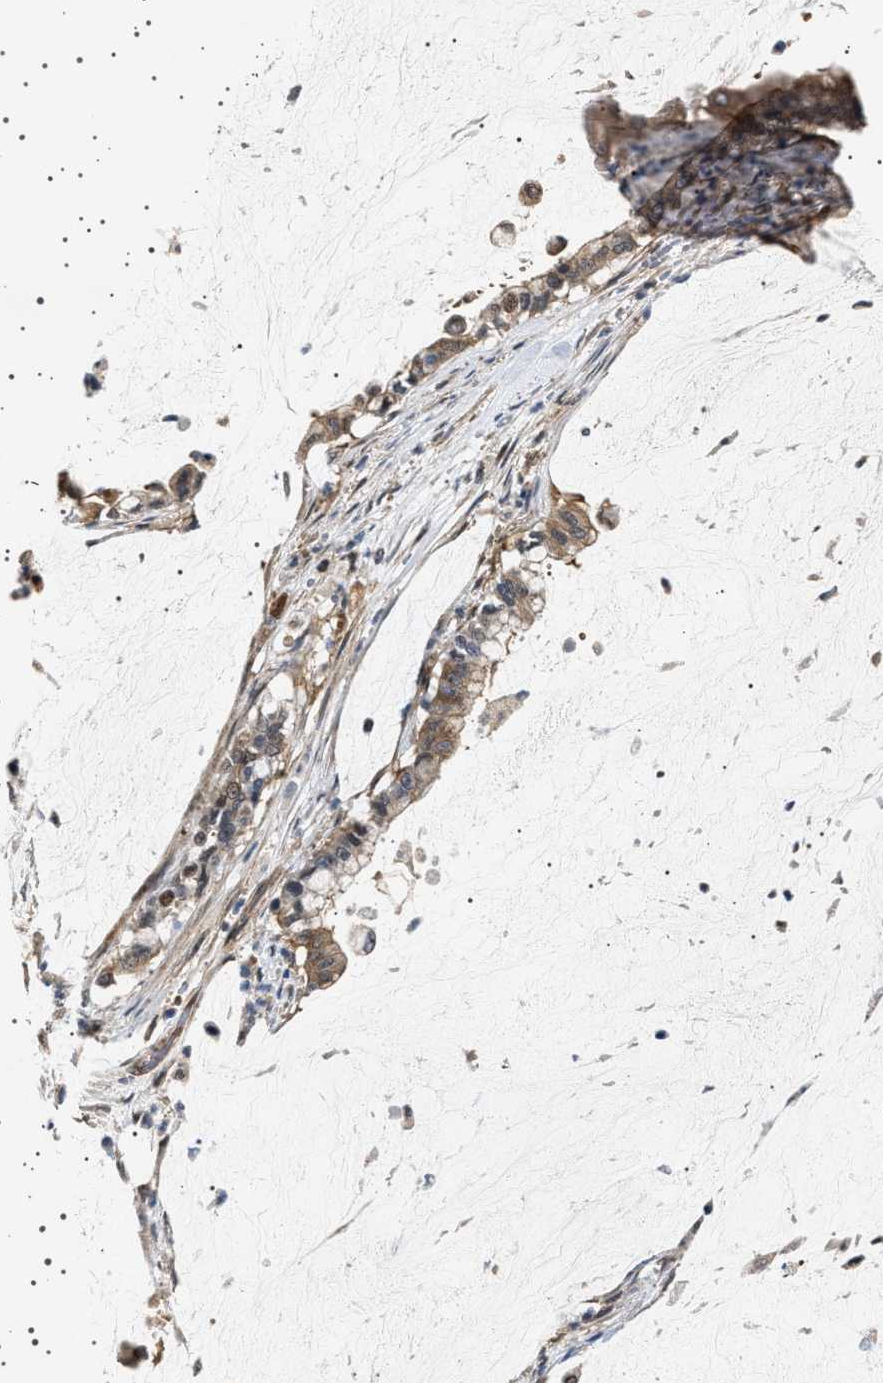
{"staining": {"intensity": "weak", "quantity": ">75%", "location": "cytoplasmic/membranous"}, "tissue": "pancreatic cancer", "cell_type": "Tumor cells", "image_type": "cancer", "snomed": [{"axis": "morphology", "description": "Adenocarcinoma, NOS"}, {"axis": "topography", "description": "Pancreas"}], "caption": "The photomicrograph displays a brown stain indicating the presence of a protein in the cytoplasmic/membranous of tumor cells in adenocarcinoma (pancreatic). The staining was performed using DAB, with brown indicating positive protein expression. Nuclei are stained blue with hematoxylin.", "gene": "BAG3", "patient": {"sex": "male", "age": 41}}